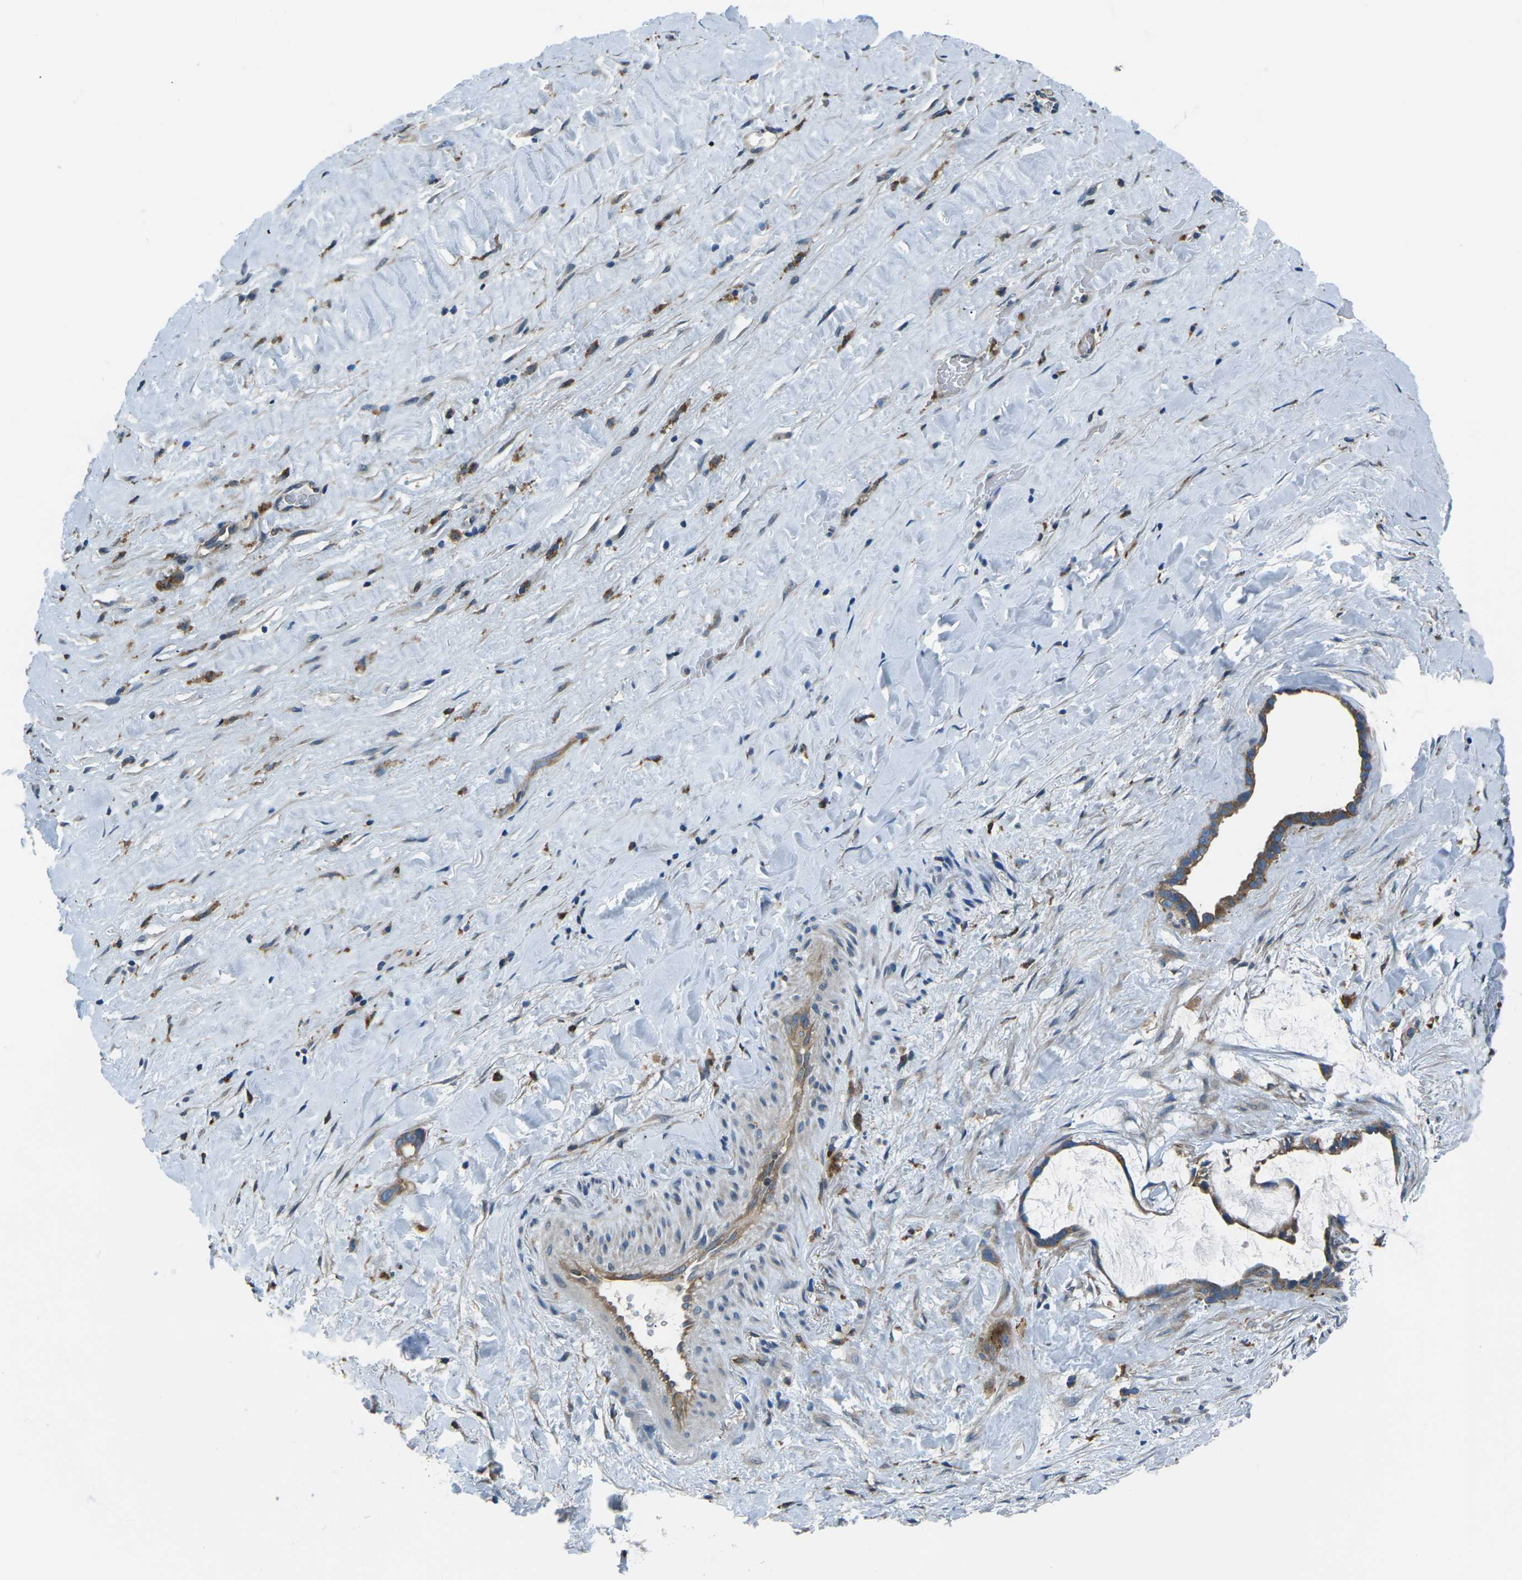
{"staining": {"intensity": "moderate", "quantity": ">75%", "location": "cytoplasmic/membranous"}, "tissue": "liver cancer", "cell_type": "Tumor cells", "image_type": "cancer", "snomed": [{"axis": "morphology", "description": "Cholangiocarcinoma"}, {"axis": "topography", "description": "Liver"}], "caption": "Immunohistochemistry (IHC) micrograph of human liver cancer (cholangiocarcinoma) stained for a protein (brown), which exhibits medium levels of moderate cytoplasmic/membranous positivity in approximately >75% of tumor cells.", "gene": "CDK17", "patient": {"sex": "female", "age": 65}}